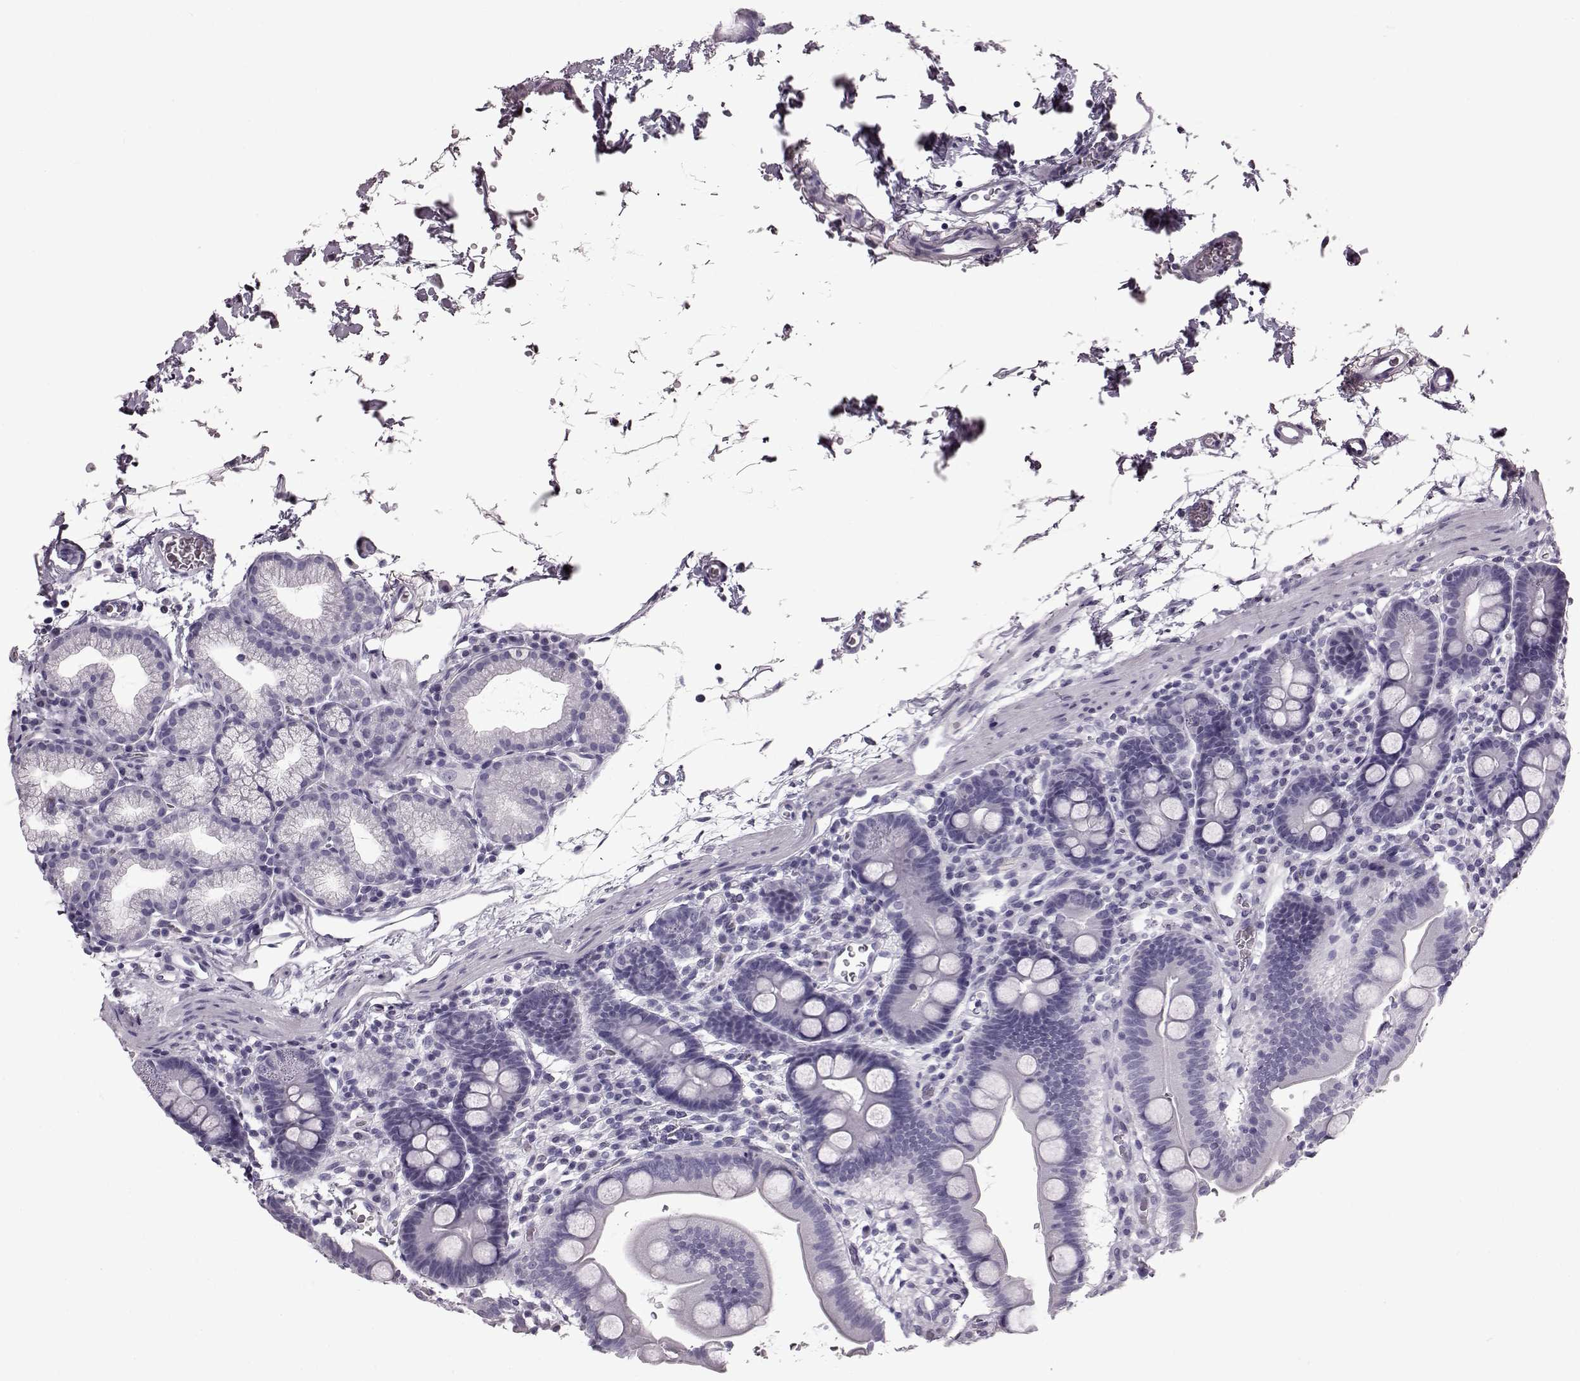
{"staining": {"intensity": "negative", "quantity": "none", "location": "none"}, "tissue": "duodenum", "cell_type": "Glandular cells", "image_type": "normal", "snomed": [{"axis": "morphology", "description": "Normal tissue, NOS"}, {"axis": "topography", "description": "Duodenum"}], "caption": "There is no significant staining in glandular cells of duodenum. Nuclei are stained in blue.", "gene": "TCHHL1", "patient": {"sex": "male", "age": 59}}